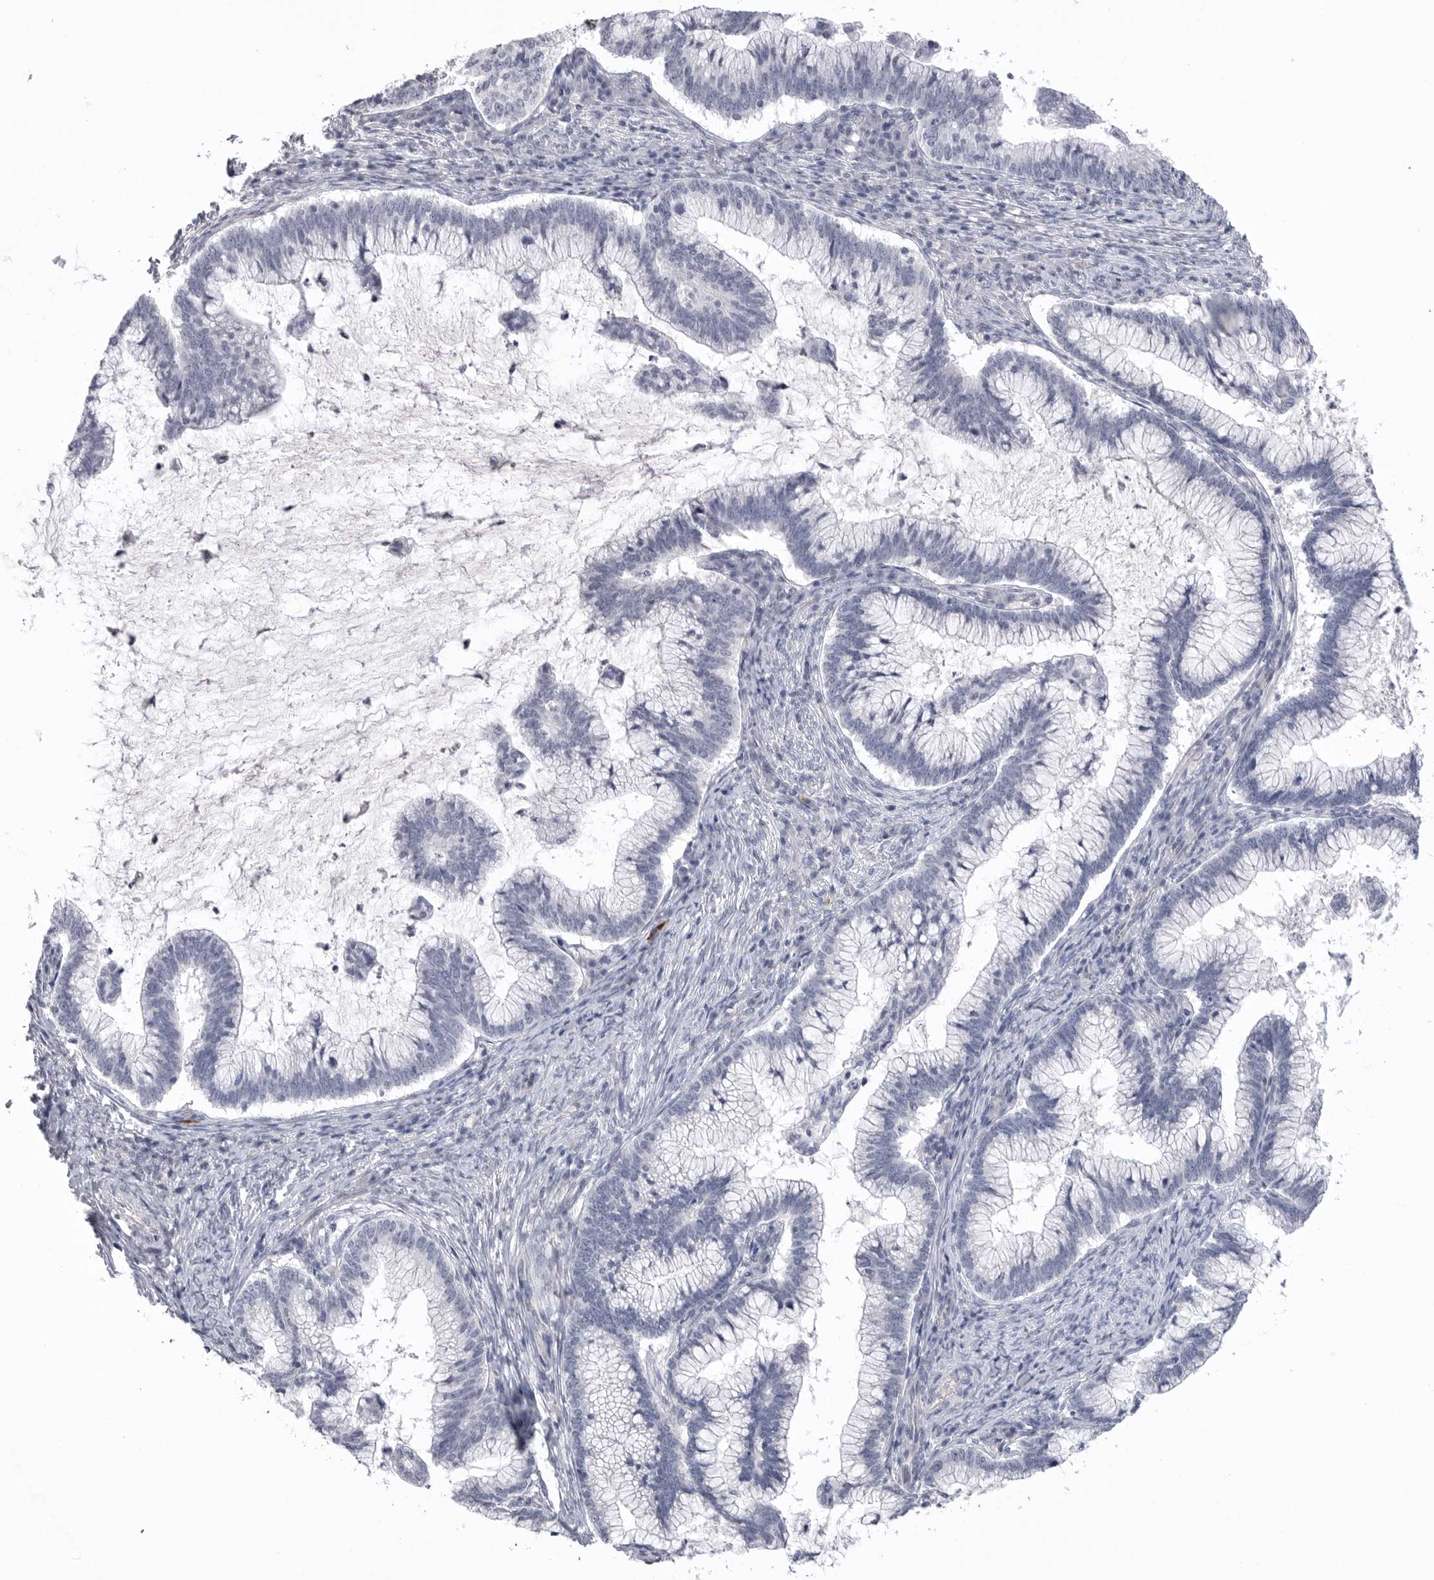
{"staining": {"intensity": "negative", "quantity": "none", "location": "none"}, "tissue": "cervical cancer", "cell_type": "Tumor cells", "image_type": "cancer", "snomed": [{"axis": "morphology", "description": "Adenocarcinoma, NOS"}, {"axis": "topography", "description": "Cervix"}], "caption": "Tumor cells are negative for protein expression in human cervical adenocarcinoma.", "gene": "DLGAP3", "patient": {"sex": "female", "age": 36}}